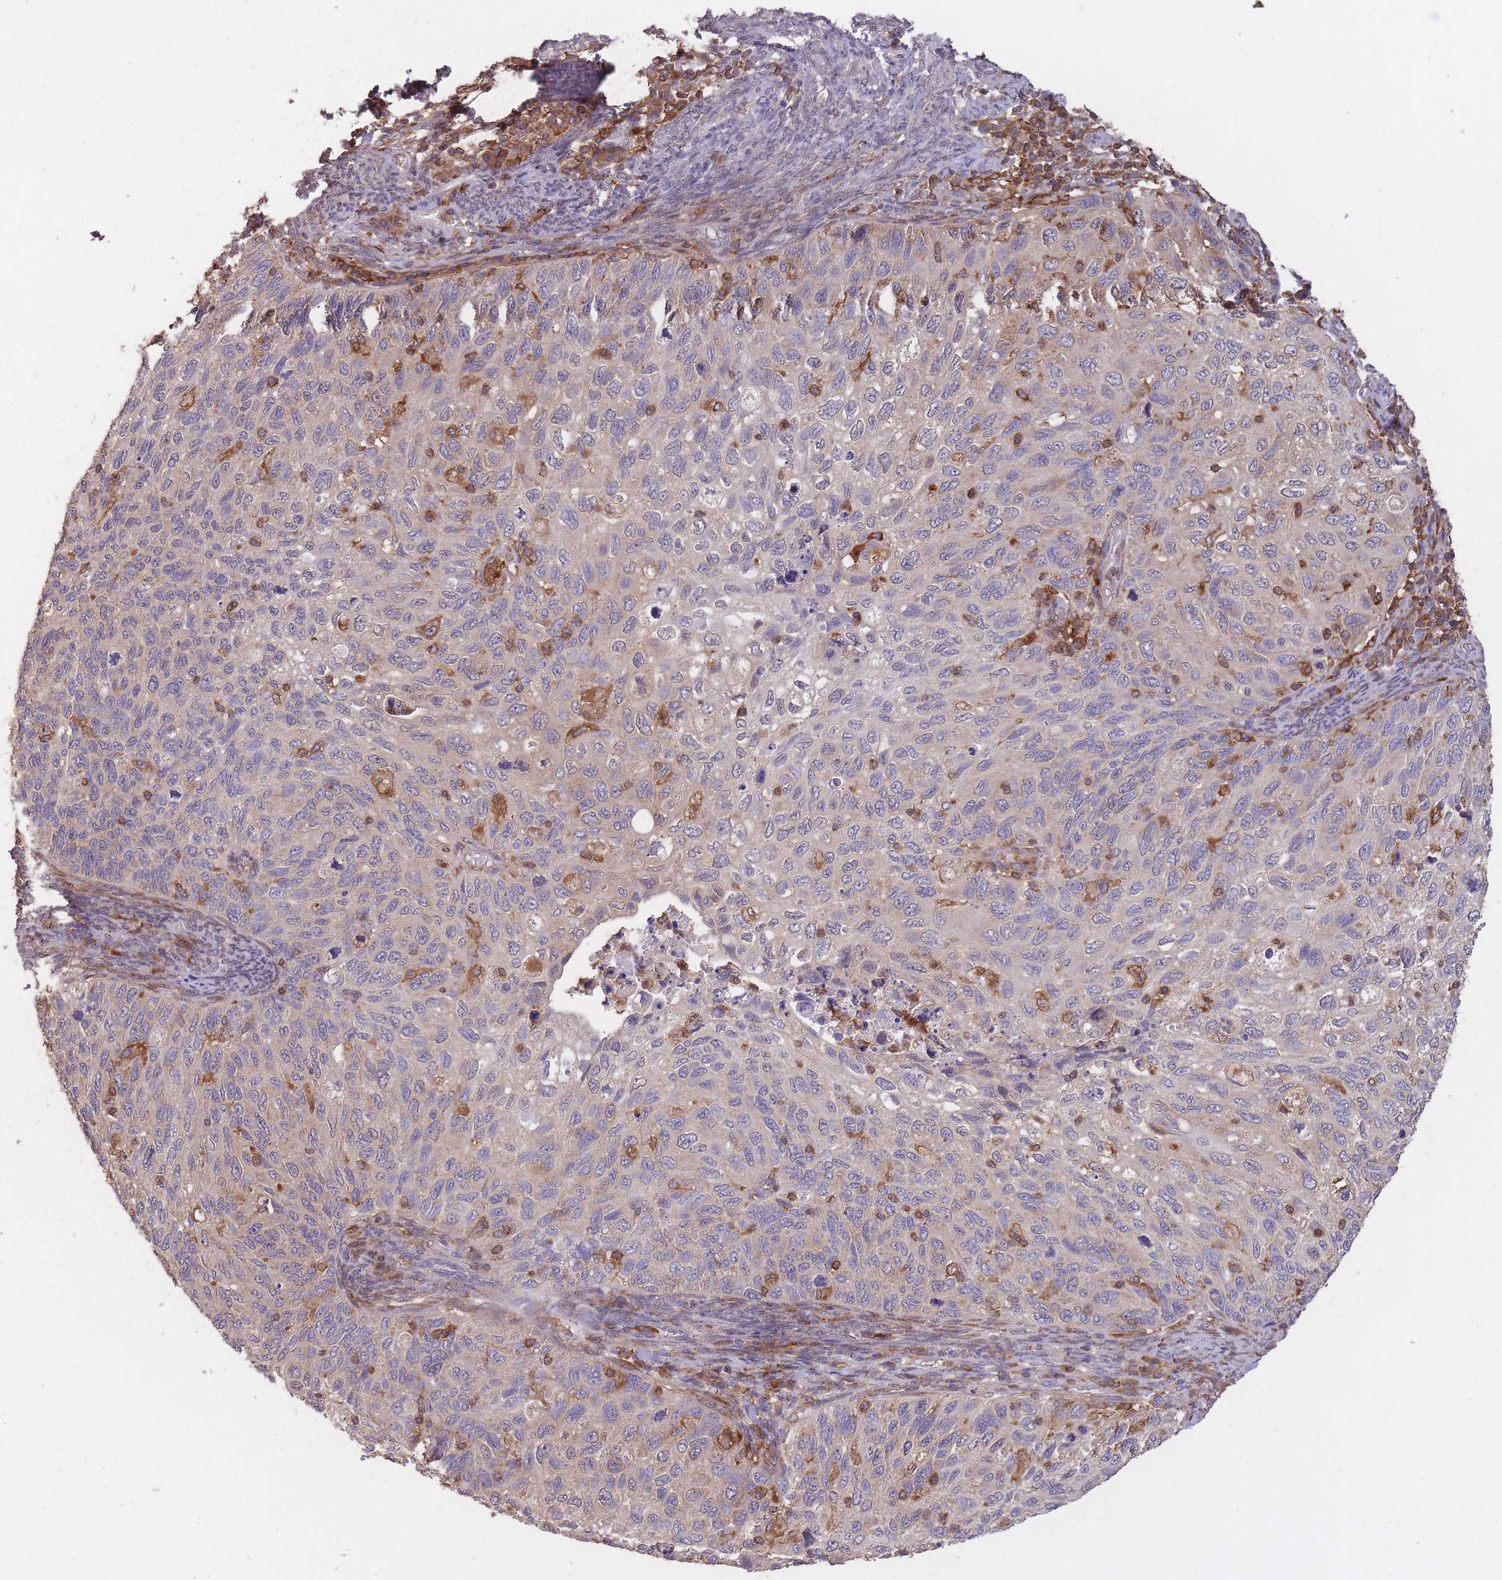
{"staining": {"intensity": "weak", "quantity": "<25%", "location": "cytoplasmic/membranous"}, "tissue": "cervical cancer", "cell_type": "Tumor cells", "image_type": "cancer", "snomed": [{"axis": "morphology", "description": "Squamous cell carcinoma, NOS"}, {"axis": "topography", "description": "Cervix"}], "caption": "Micrograph shows no significant protein expression in tumor cells of cervical squamous cell carcinoma.", "gene": "GMIP", "patient": {"sex": "female", "age": 70}}